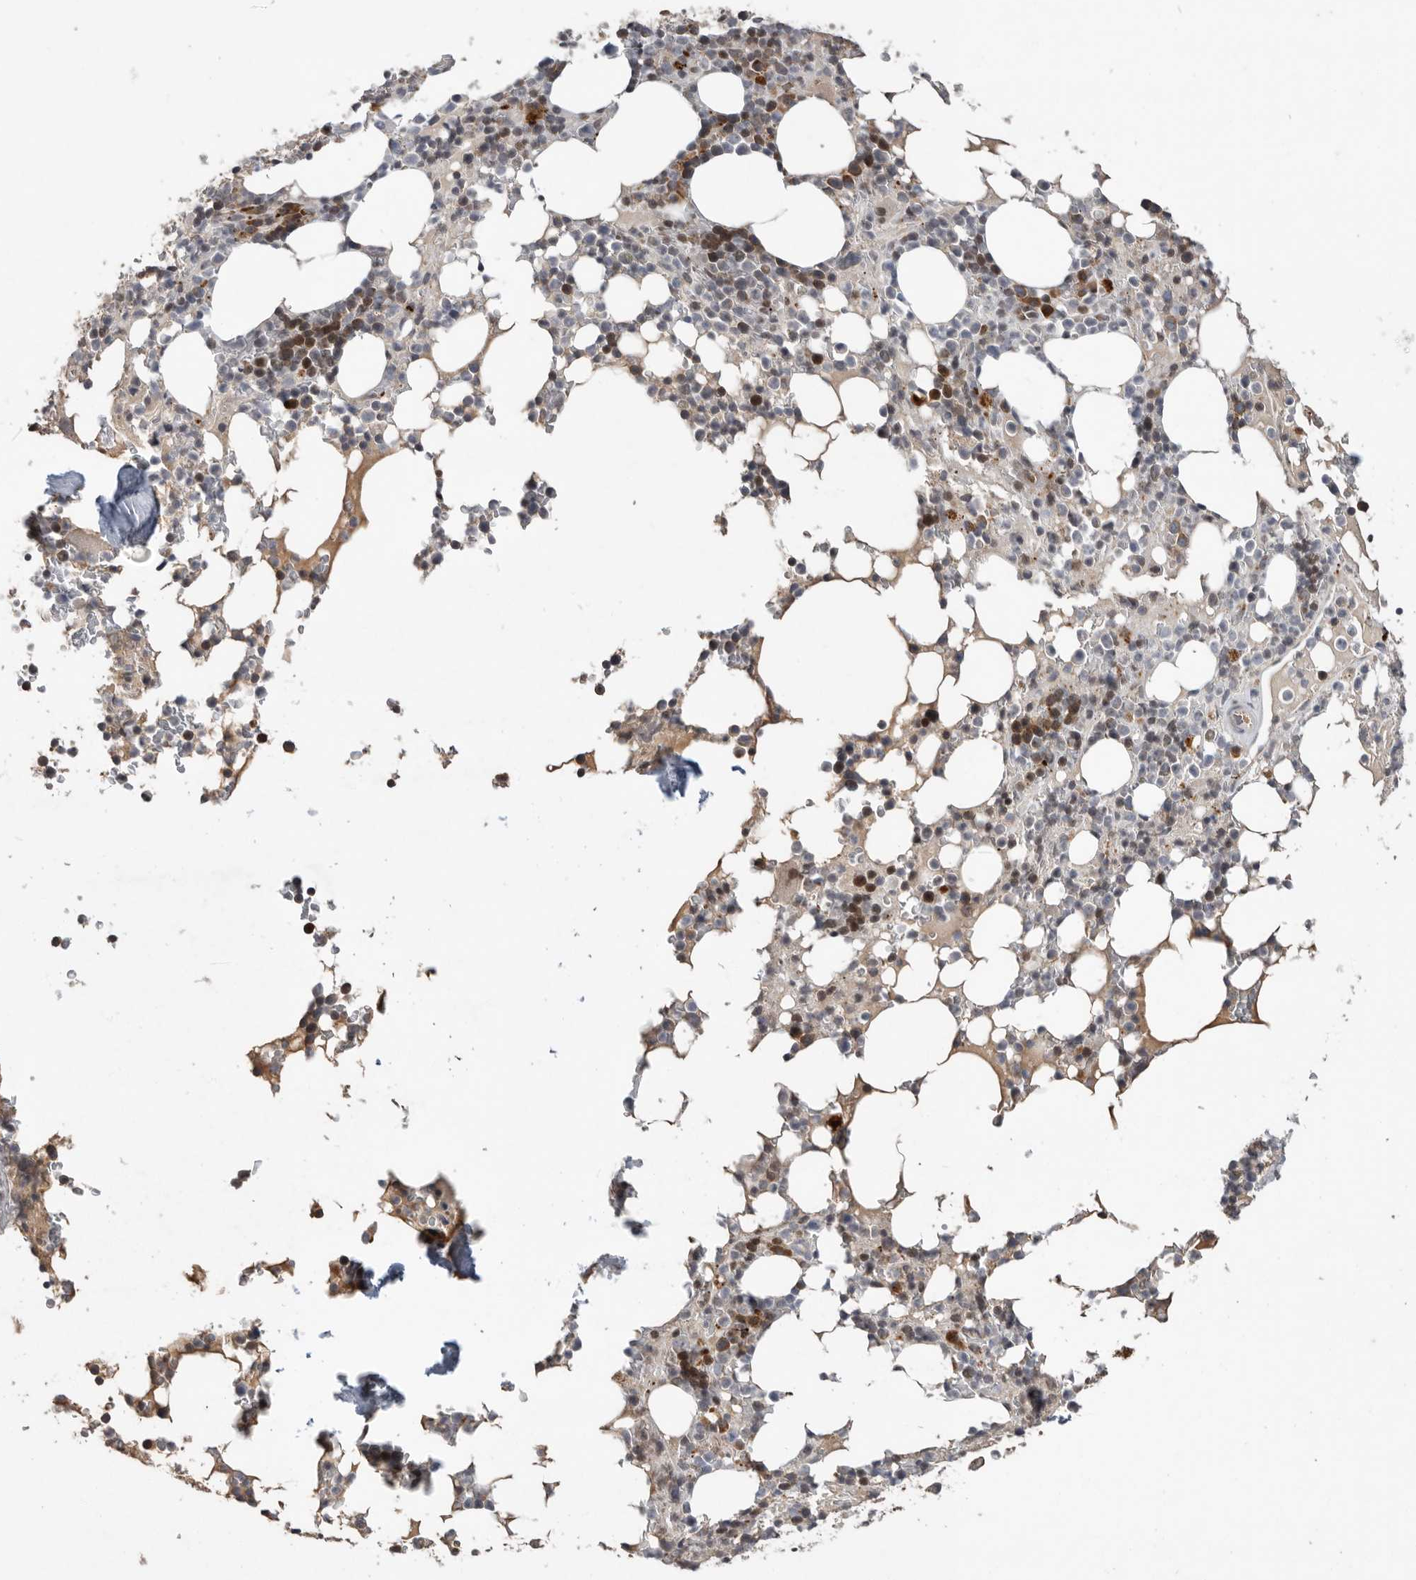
{"staining": {"intensity": "strong", "quantity": "25%-75%", "location": "nuclear"}, "tissue": "bone marrow", "cell_type": "Hematopoietic cells", "image_type": "normal", "snomed": [{"axis": "morphology", "description": "Normal tissue, NOS"}, {"axis": "topography", "description": "Bone marrow"}], "caption": "DAB (3,3'-diaminobenzidine) immunohistochemical staining of normal bone marrow shows strong nuclear protein staining in about 25%-75% of hematopoietic cells. Using DAB (brown) and hematoxylin (blue) stains, captured at high magnification using brightfield microscopy.", "gene": "FZD3", "patient": {"sex": "male", "age": 58}}